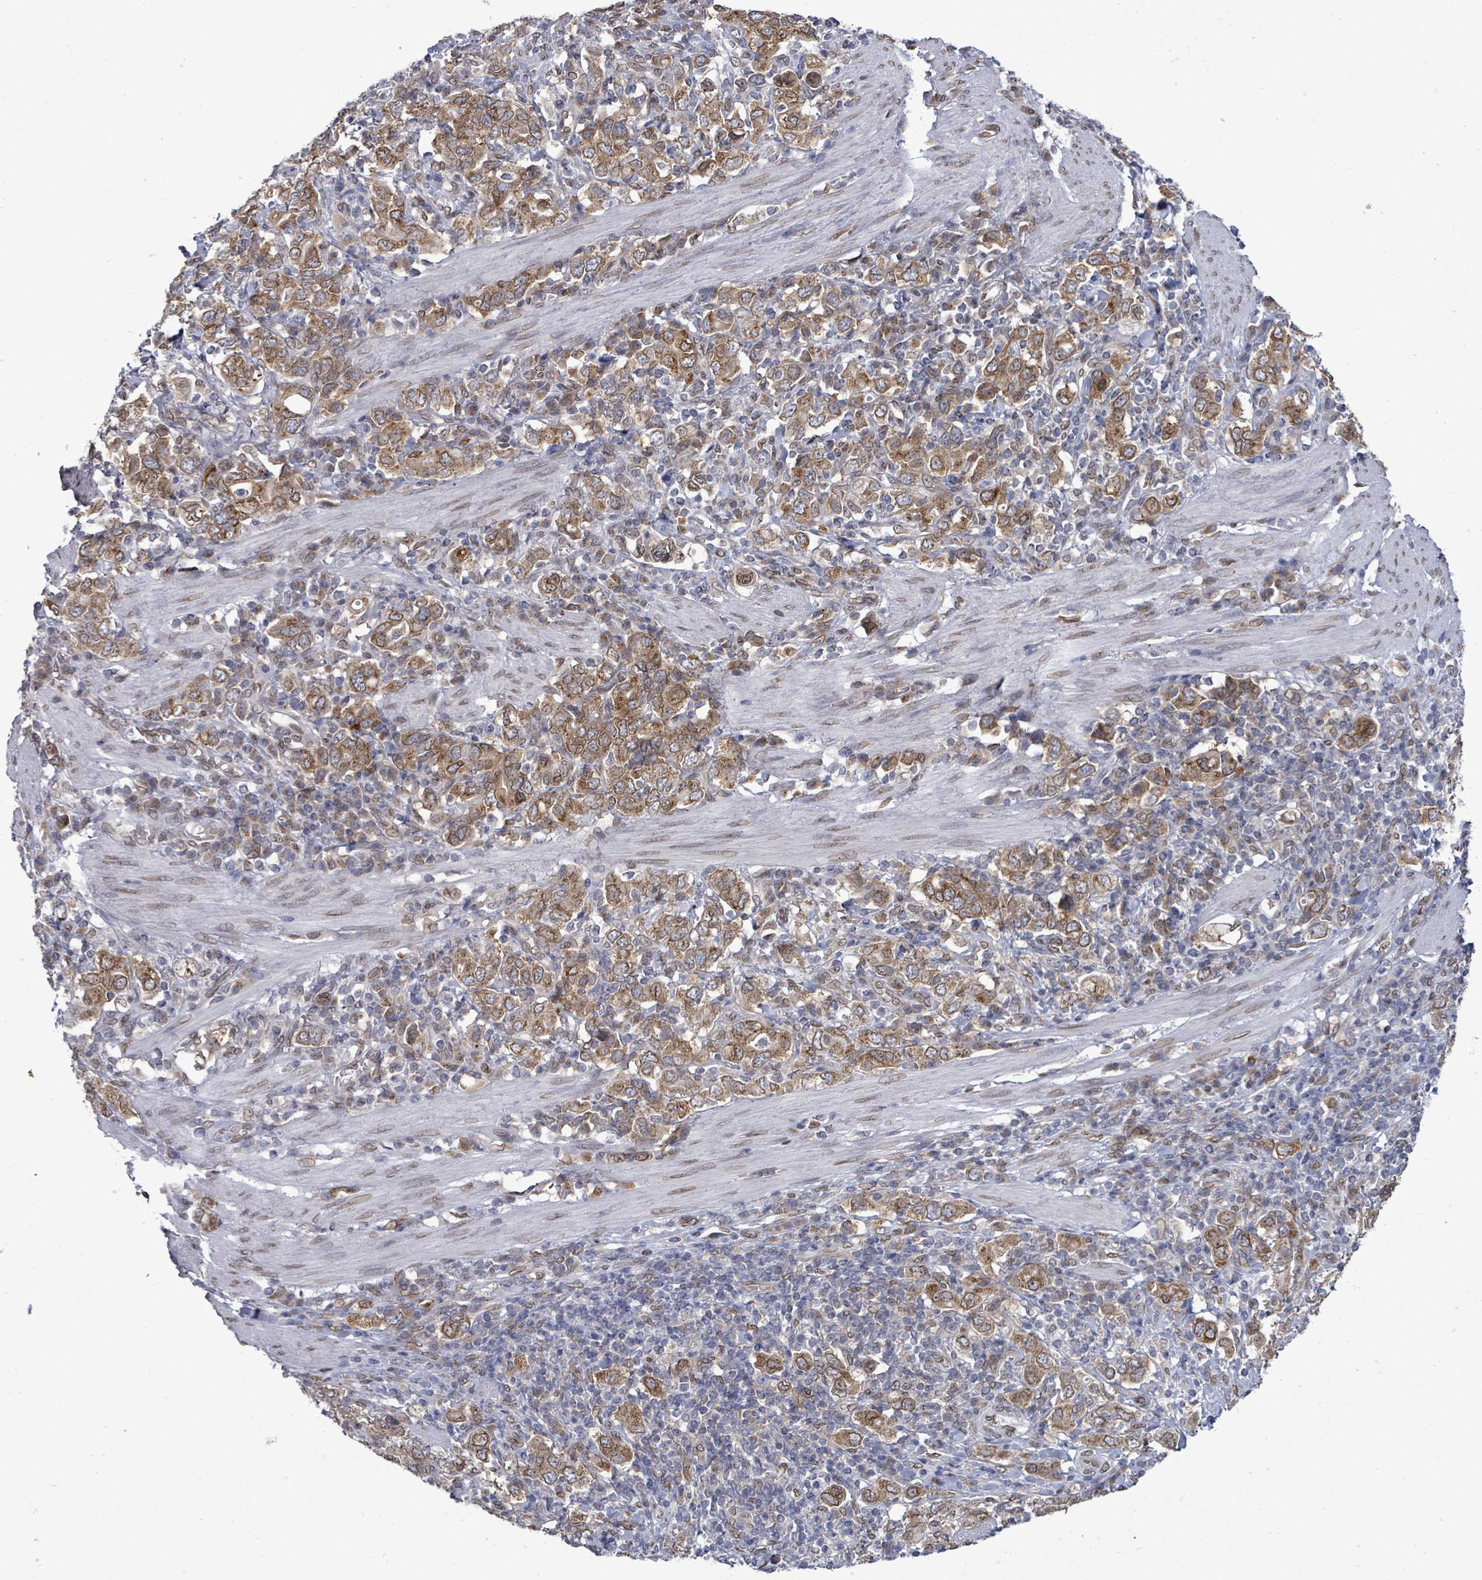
{"staining": {"intensity": "moderate", "quantity": ">75%", "location": "cytoplasmic/membranous,nuclear"}, "tissue": "stomach cancer", "cell_type": "Tumor cells", "image_type": "cancer", "snomed": [{"axis": "morphology", "description": "Adenocarcinoma, NOS"}, {"axis": "topography", "description": "Stomach, upper"}, {"axis": "topography", "description": "Stomach"}], "caption": "Stomach cancer (adenocarcinoma) was stained to show a protein in brown. There is medium levels of moderate cytoplasmic/membranous and nuclear expression in about >75% of tumor cells.", "gene": "ARFGAP1", "patient": {"sex": "male", "age": 62}}